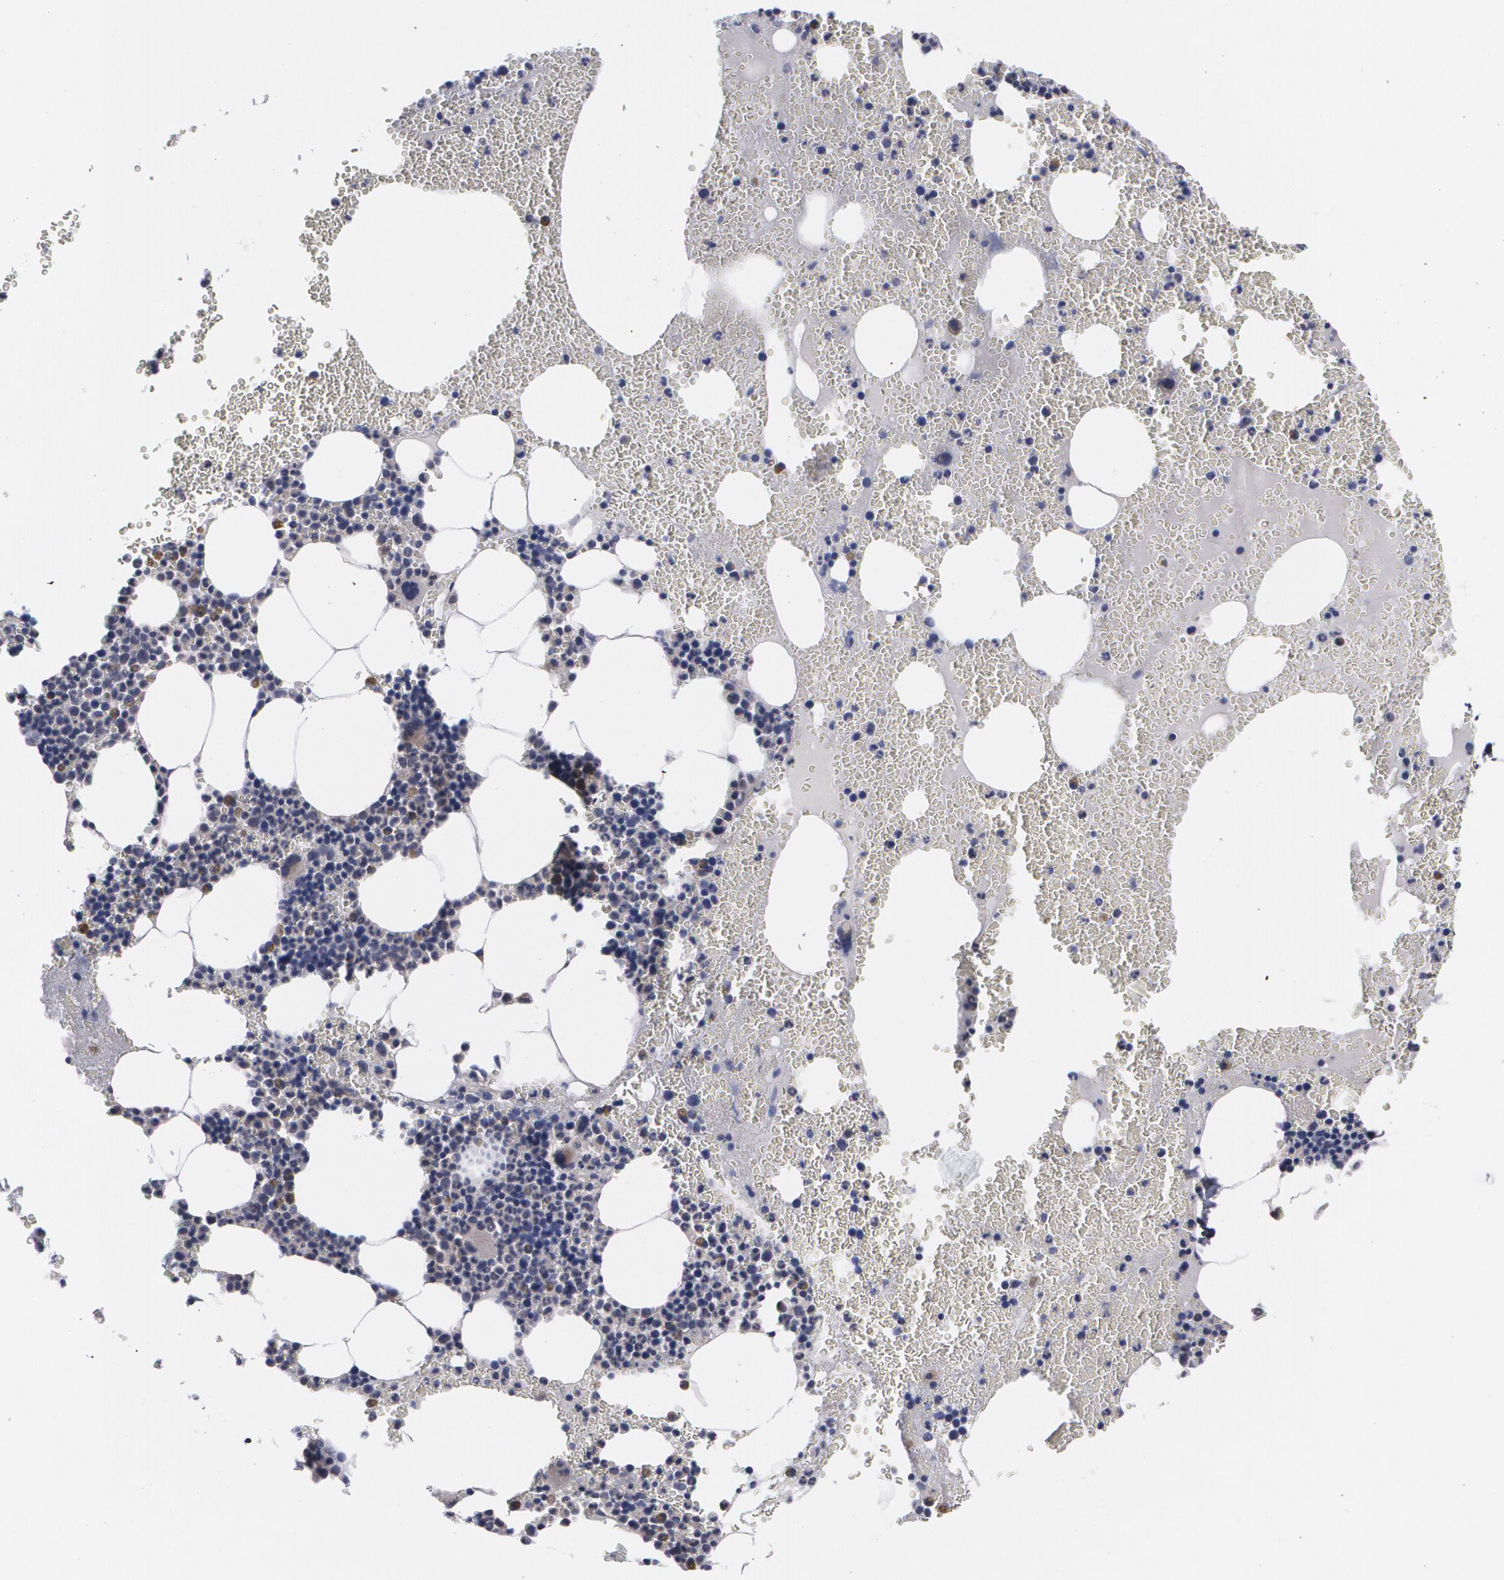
{"staining": {"intensity": "weak", "quantity": "<25%", "location": "cytoplasmic/membranous"}, "tissue": "bone marrow", "cell_type": "Hematopoietic cells", "image_type": "normal", "snomed": [{"axis": "morphology", "description": "Normal tissue, NOS"}, {"axis": "topography", "description": "Bone marrow"}], "caption": "Immunohistochemistry (IHC) micrograph of normal bone marrow: bone marrow stained with DAB shows no significant protein expression in hematopoietic cells.", "gene": "BMP6", "patient": {"sex": "male", "age": 82}}